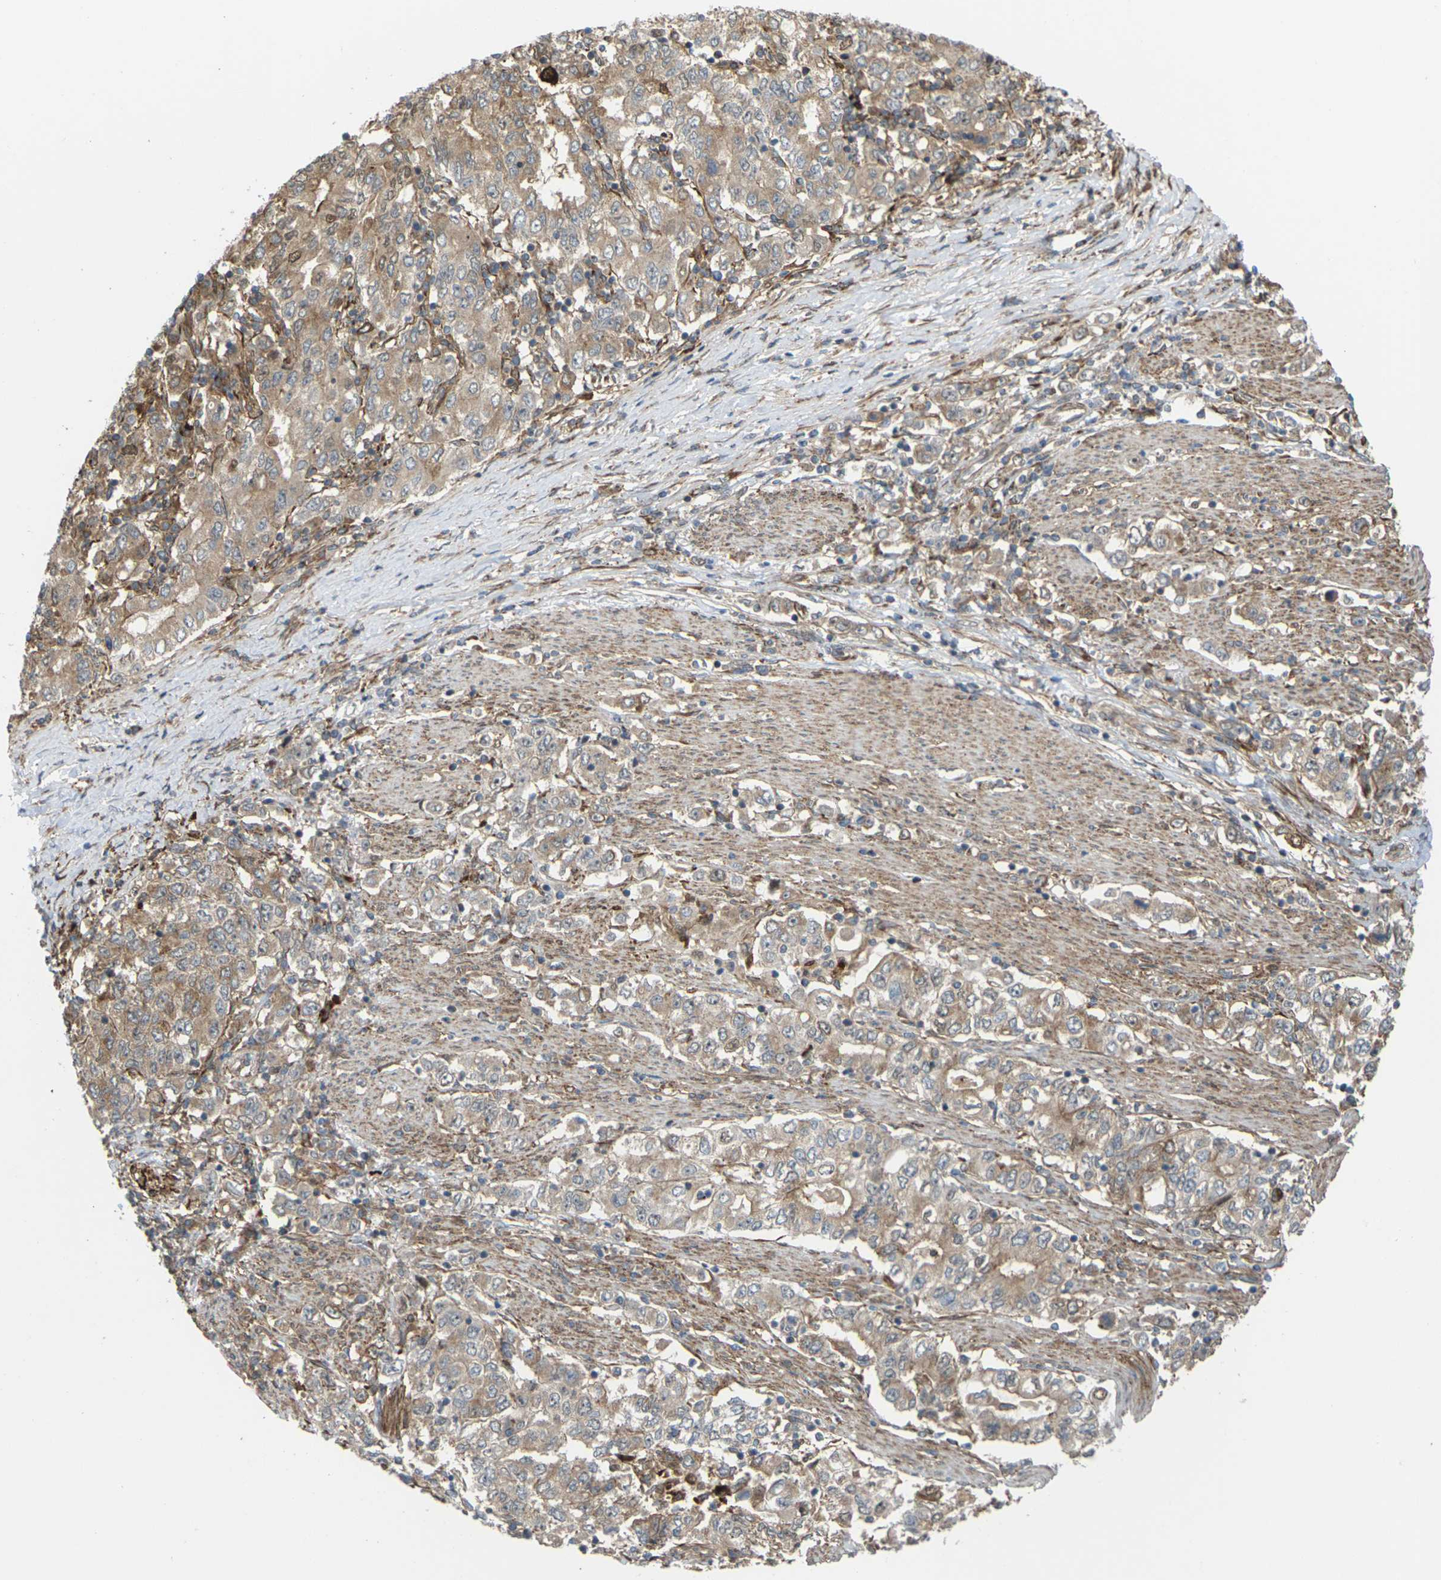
{"staining": {"intensity": "moderate", "quantity": ">75%", "location": "cytoplasmic/membranous"}, "tissue": "stomach cancer", "cell_type": "Tumor cells", "image_type": "cancer", "snomed": [{"axis": "morphology", "description": "Adenocarcinoma, NOS"}, {"axis": "topography", "description": "Stomach, lower"}], "caption": "Human stomach cancer stained with a protein marker demonstrates moderate staining in tumor cells.", "gene": "ROBO1", "patient": {"sex": "female", "age": 72}}